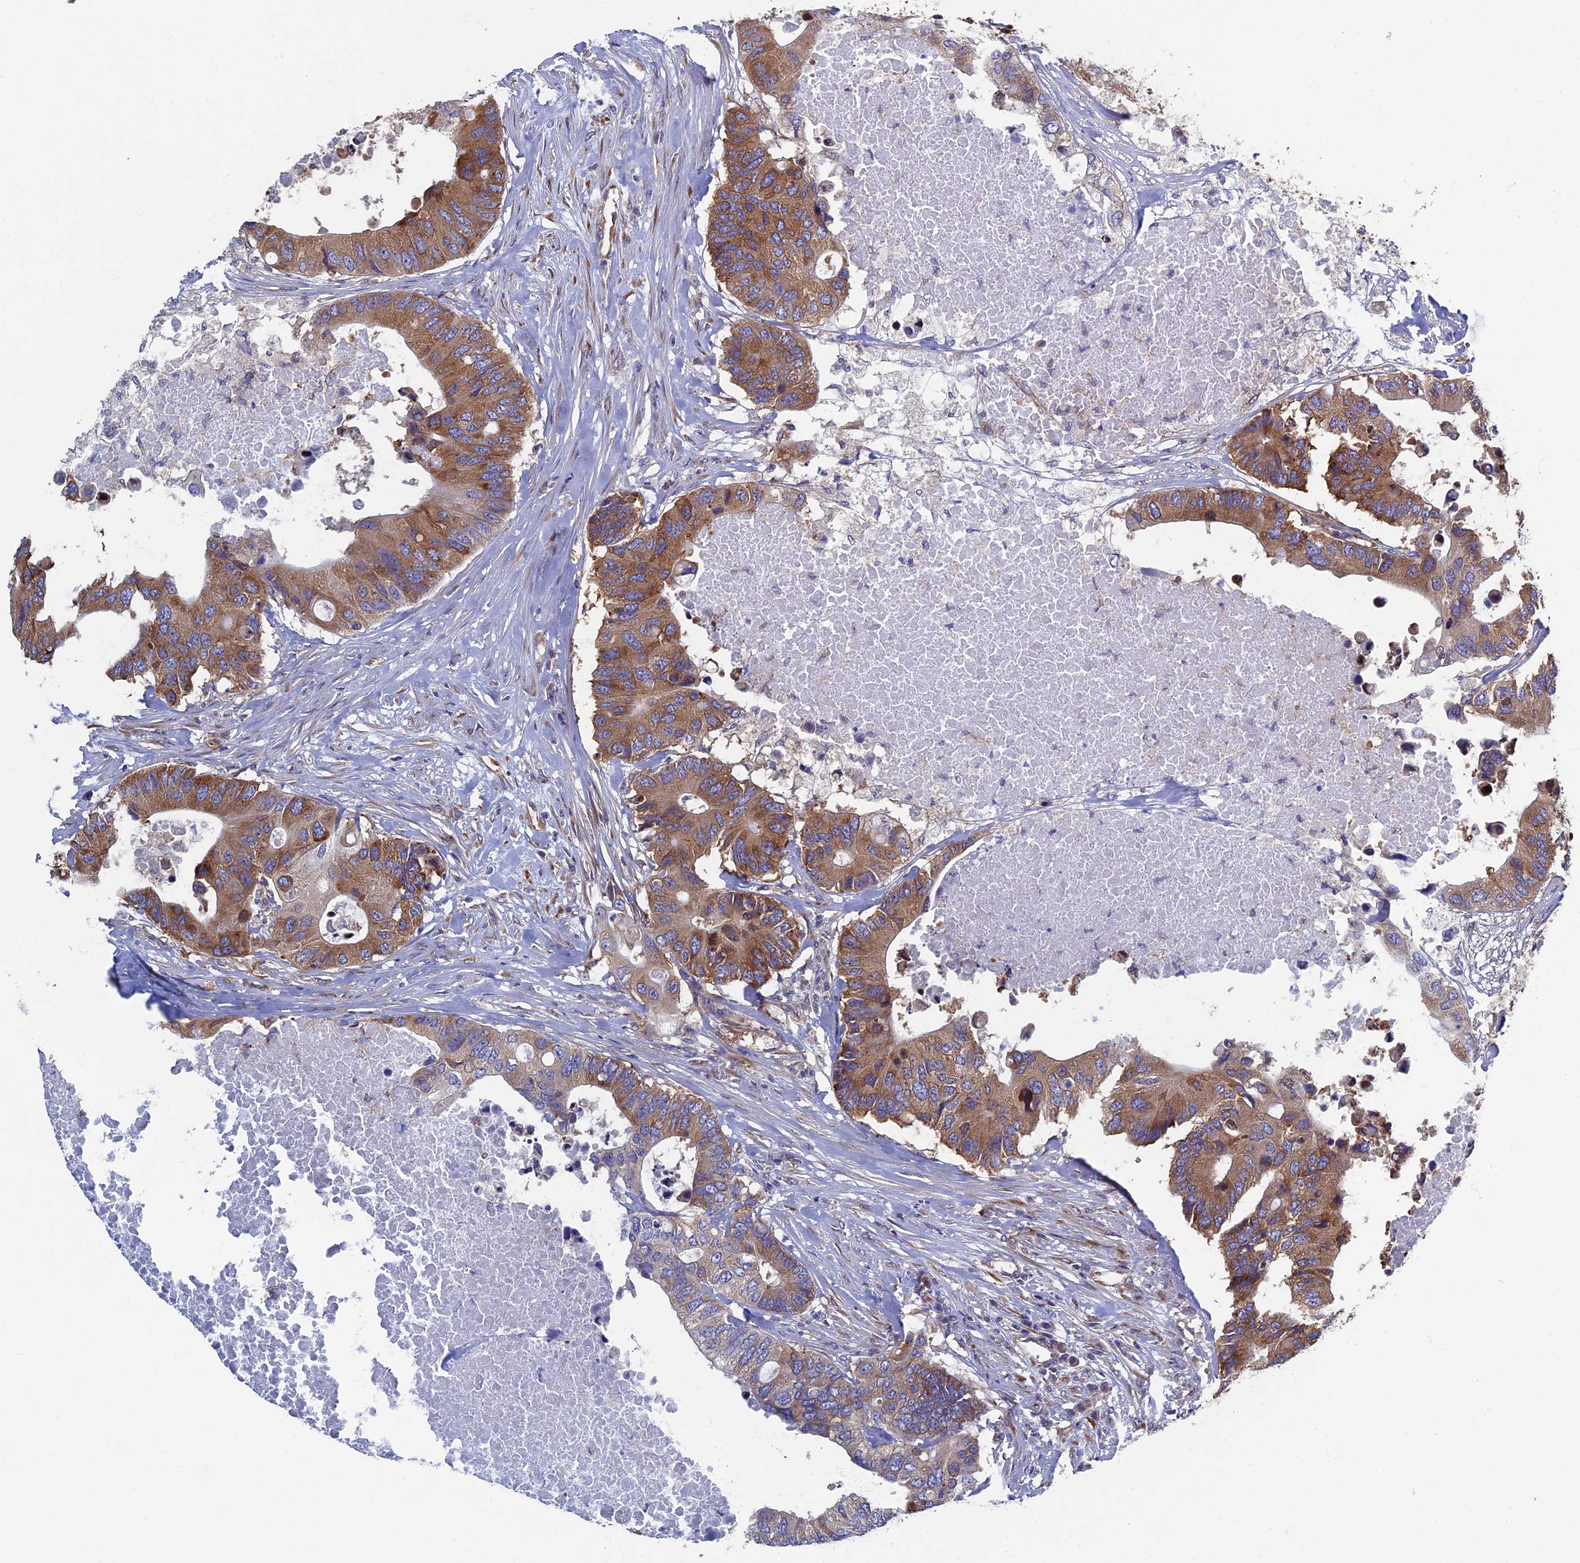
{"staining": {"intensity": "moderate", "quantity": ">75%", "location": "cytoplasmic/membranous"}, "tissue": "colorectal cancer", "cell_type": "Tumor cells", "image_type": "cancer", "snomed": [{"axis": "morphology", "description": "Adenocarcinoma, NOS"}, {"axis": "topography", "description": "Colon"}], "caption": "A histopathology image of colorectal cancer (adenocarcinoma) stained for a protein demonstrates moderate cytoplasmic/membranous brown staining in tumor cells. The protein of interest is shown in brown color, while the nuclei are stained blue.", "gene": "YBX1", "patient": {"sex": "male", "age": 71}}